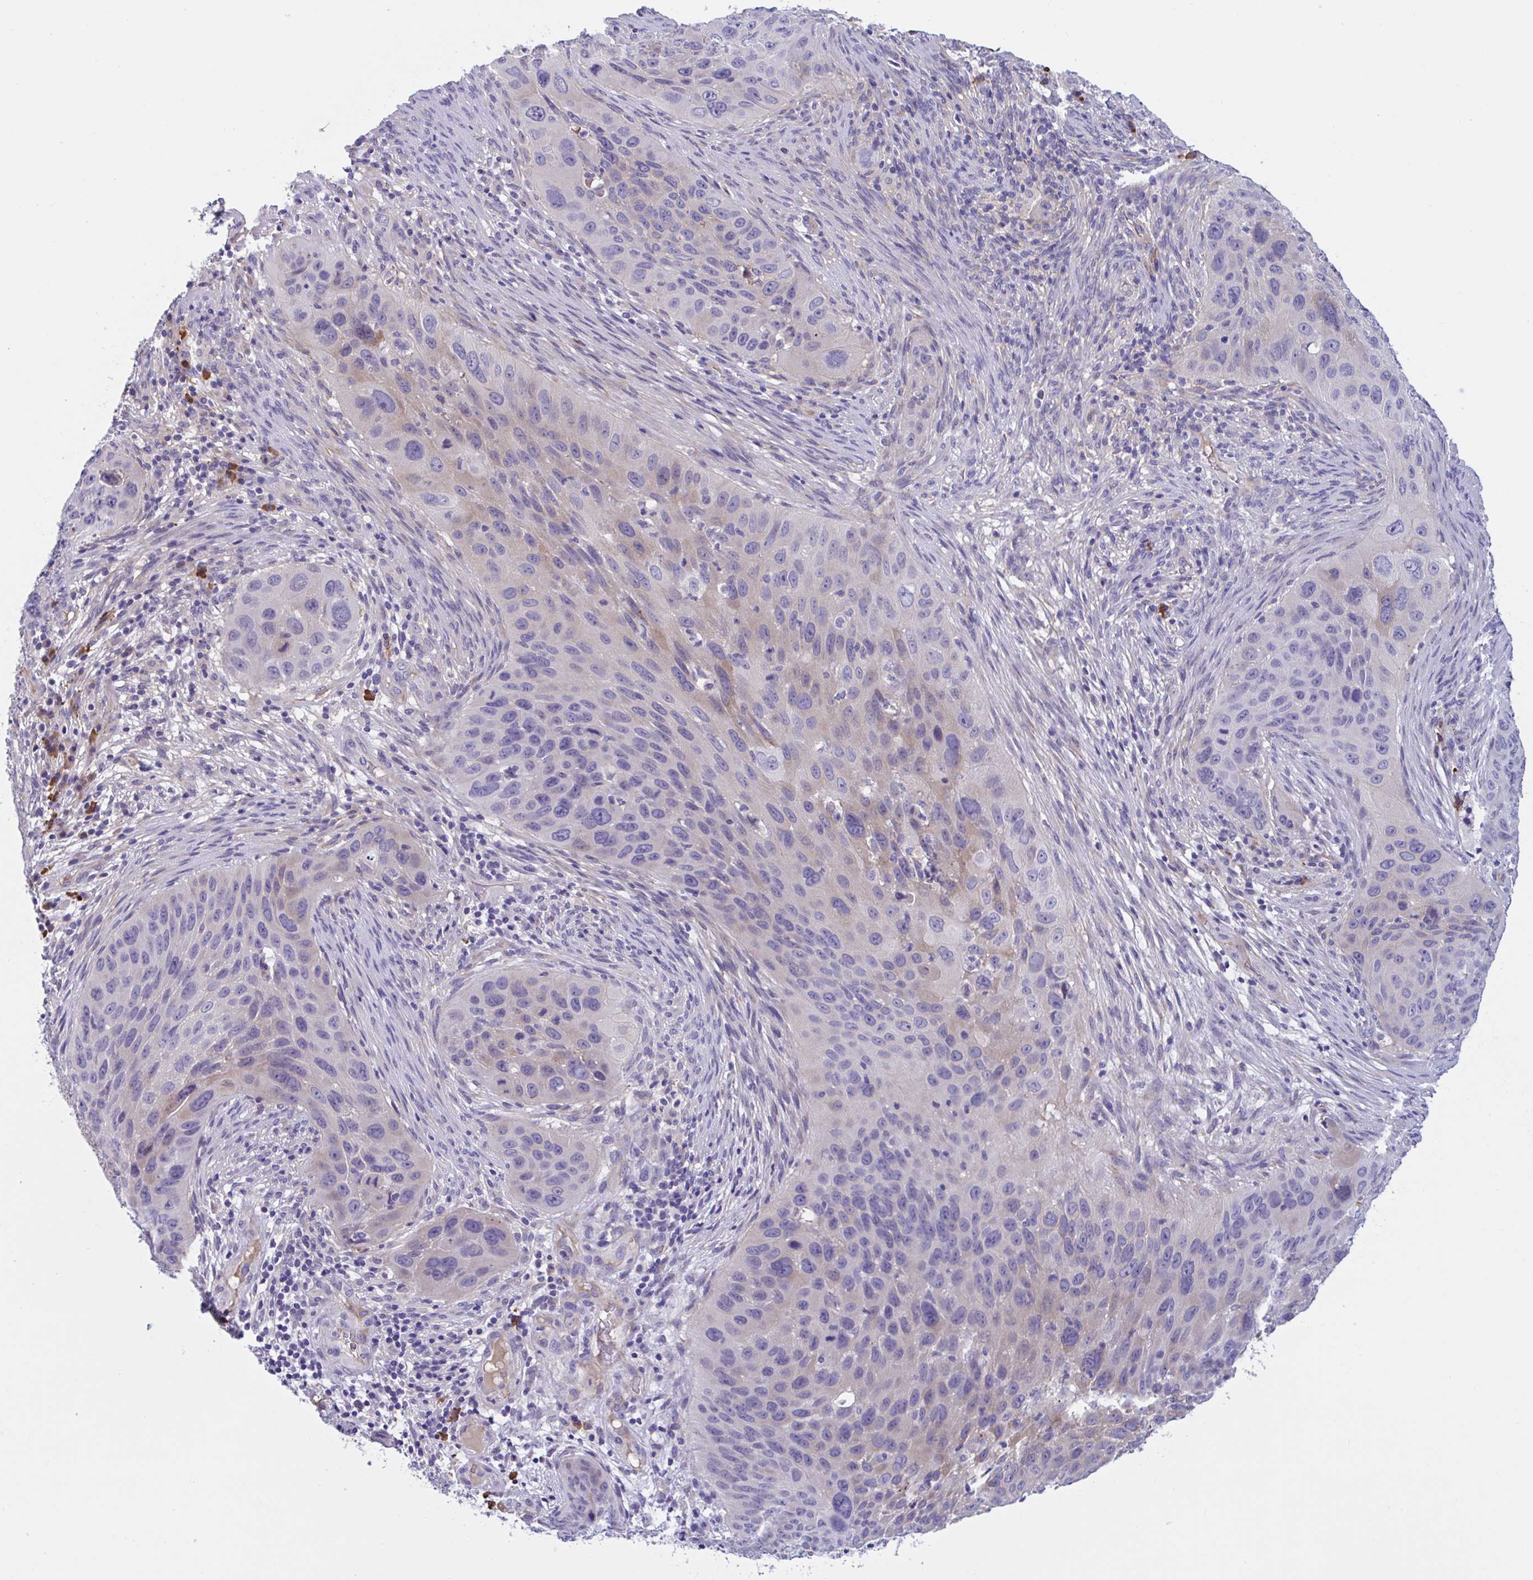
{"staining": {"intensity": "weak", "quantity": "<25%", "location": "cytoplasmic/membranous"}, "tissue": "lung cancer", "cell_type": "Tumor cells", "image_type": "cancer", "snomed": [{"axis": "morphology", "description": "Squamous cell carcinoma, NOS"}, {"axis": "topography", "description": "Lung"}], "caption": "An IHC micrograph of lung cancer (squamous cell carcinoma) is shown. There is no staining in tumor cells of lung cancer (squamous cell carcinoma).", "gene": "MS4A14", "patient": {"sex": "male", "age": 63}}